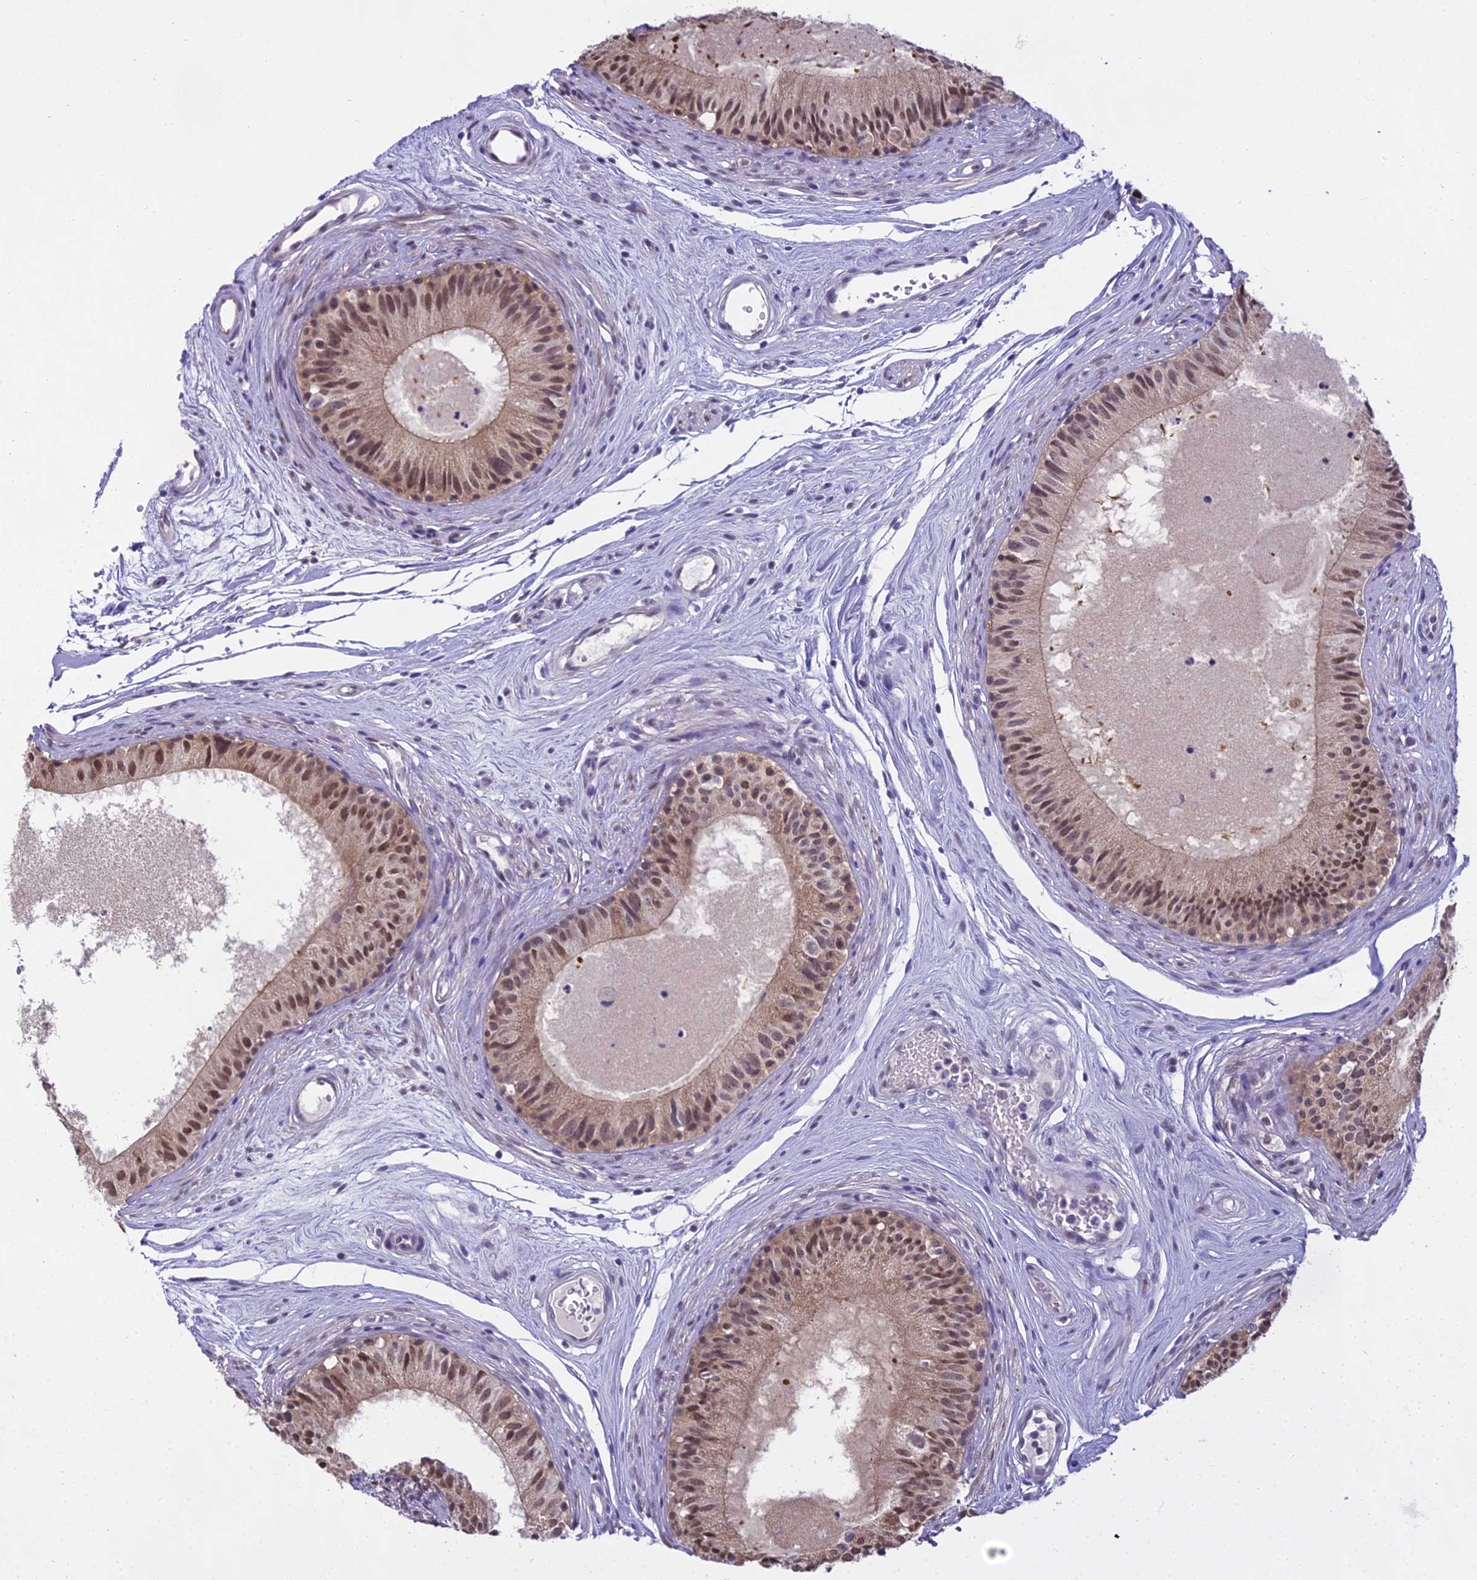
{"staining": {"intensity": "moderate", "quantity": ">75%", "location": "cytoplasmic/membranous,nuclear"}, "tissue": "epididymis", "cell_type": "Glandular cells", "image_type": "normal", "snomed": [{"axis": "morphology", "description": "Normal tissue, NOS"}, {"axis": "topography", "description": "Epididymis"}], "caption": "Protein expression analysis of normal human epididymis reveals moderate cytoplasmic/membranous,nuclear positivity in about >75% of glandular cells. The protein of interest is shown in brown color, while the nuclei are stained blue.", "gene": "MAT2A", "patient": {"sex": "male", "age": 74}}